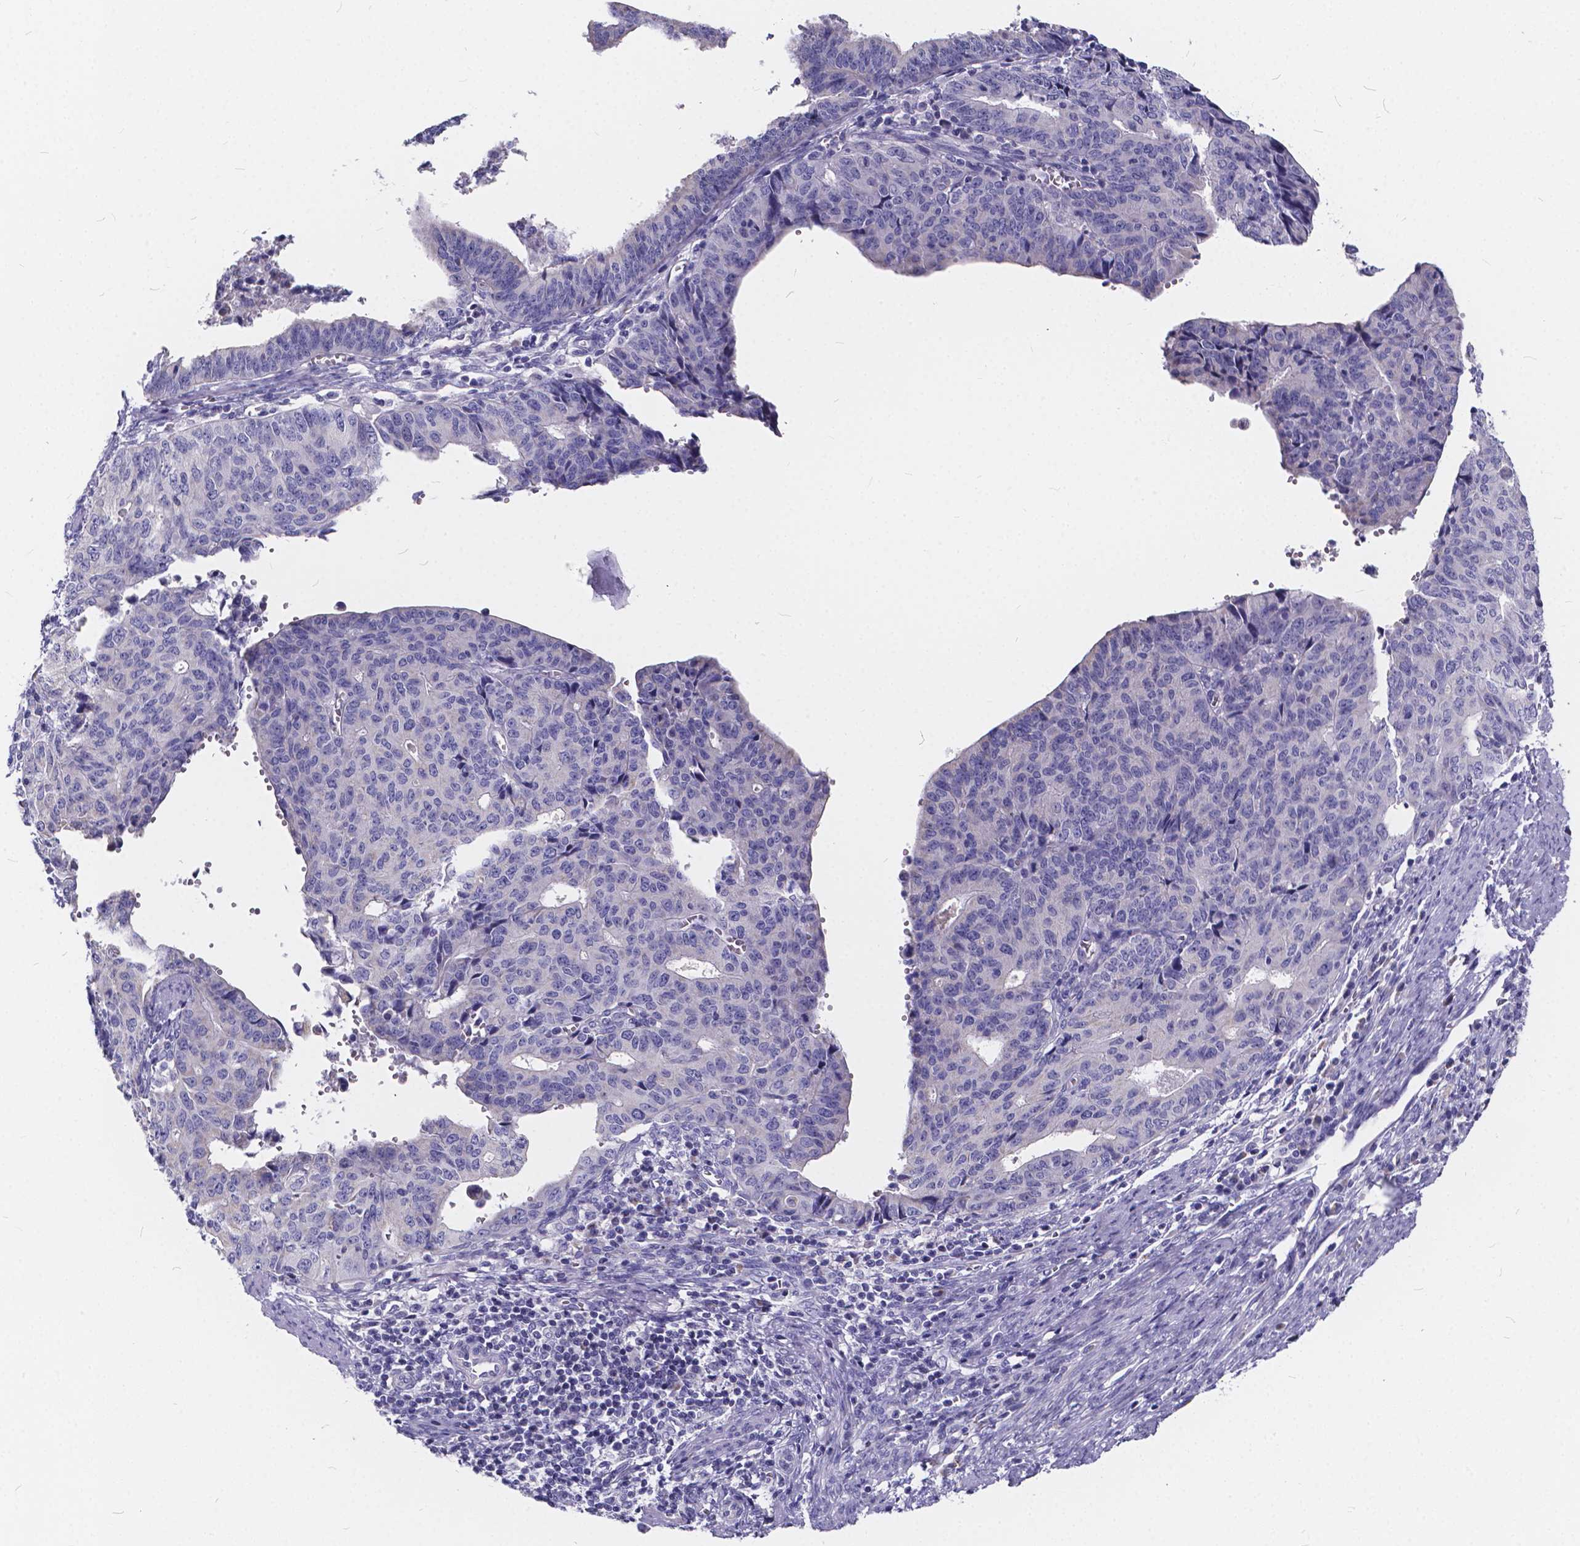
{"staining": {"intensity": "negative", "quantity": "none", "location": "none"}, "tissue": "endometrial cancer", "cell_type": "Tumor cells", "image_type": "cancer", "snomed": [{"axis": "morphology", "description": "Adenocarcinoma, NOS"}, {"axis": "topography", "description": "Endometrium"}], "caption": "Endometrial adenocarcinoma was stained to show a protein in brown. There is no significant expression in tumor cells.", "gene": "SPEF2", "patient": {"sex": "female", "age": 65}}